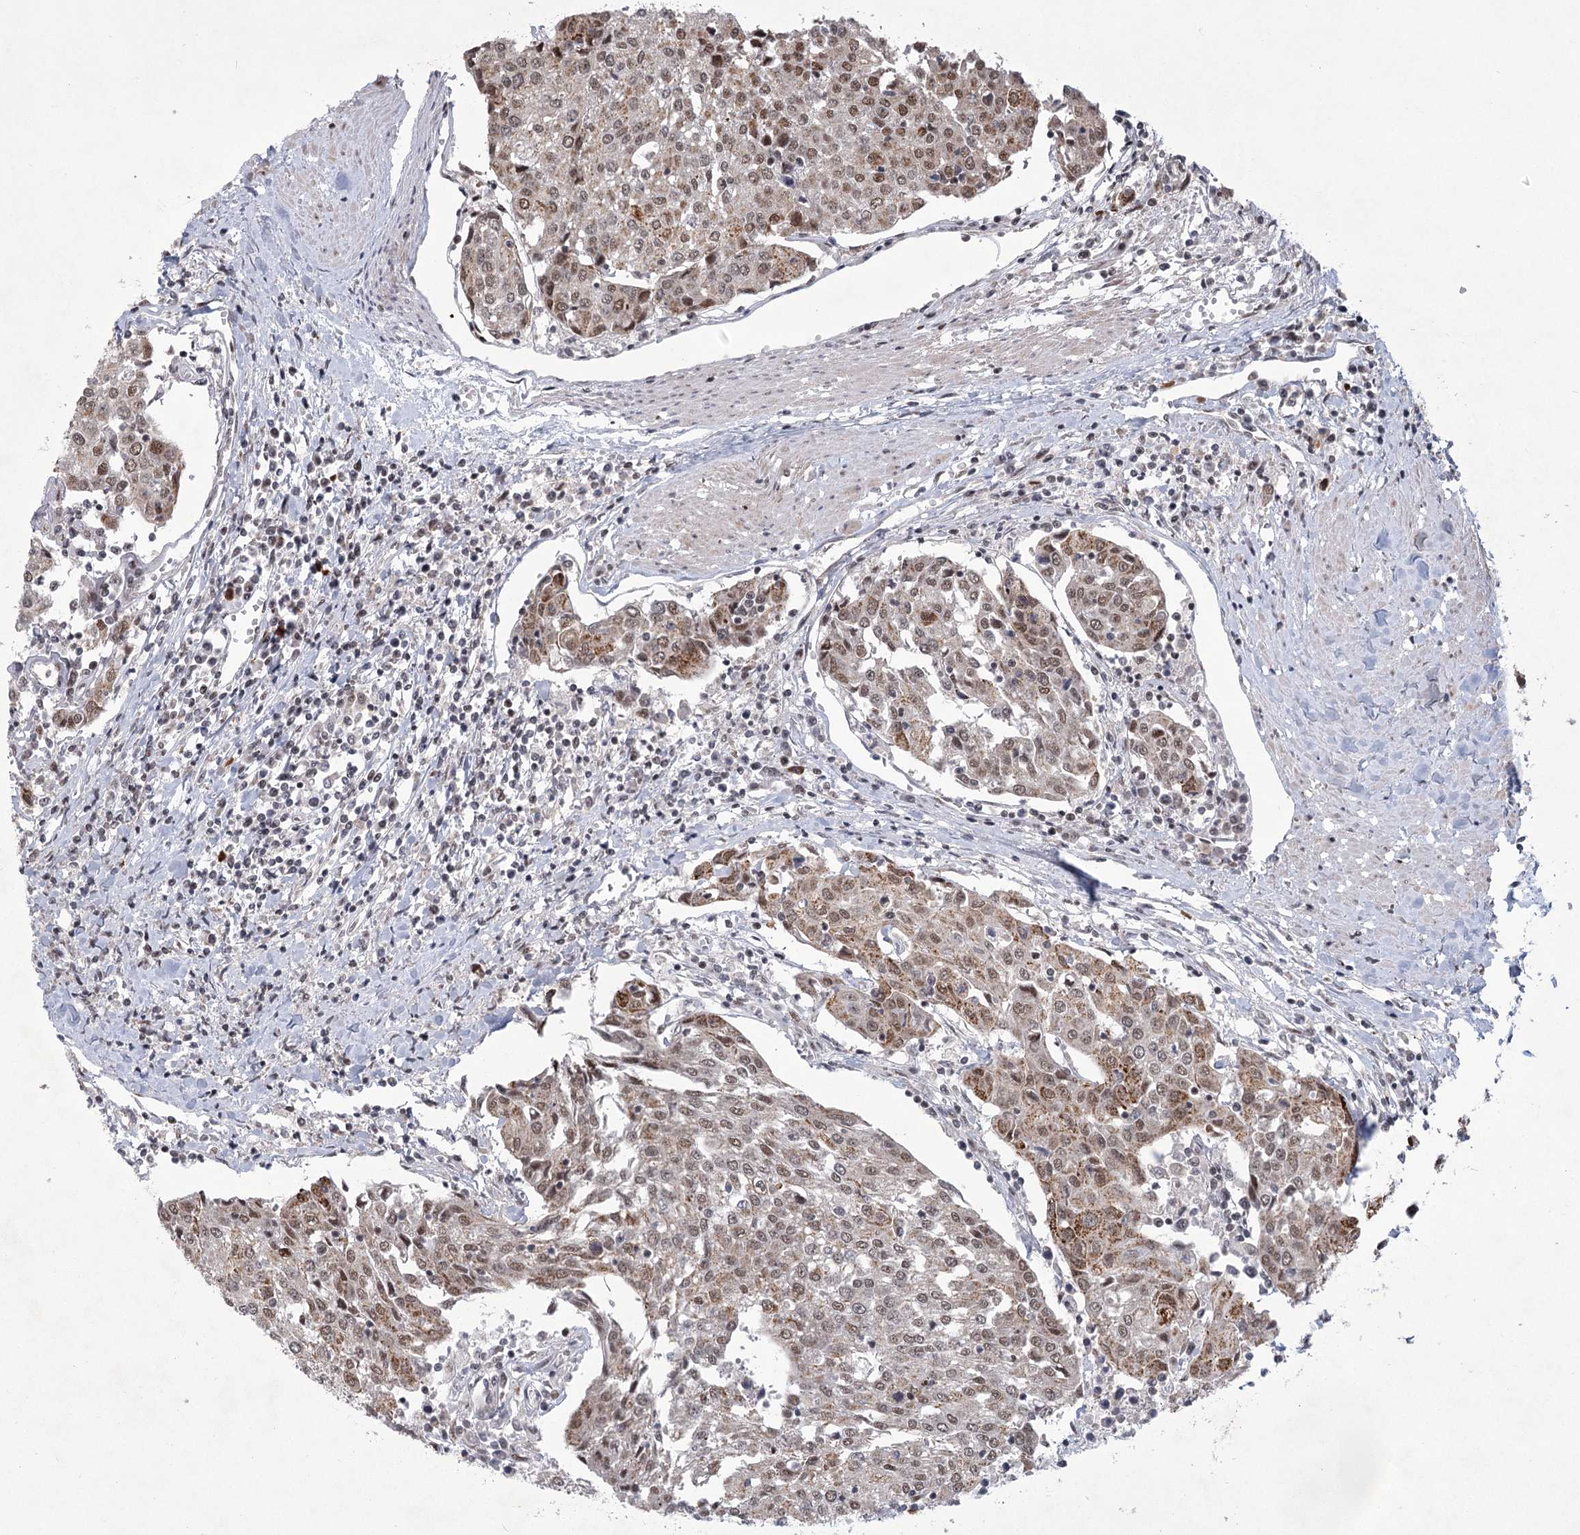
{"staining": {"intensity": "moderate", "quantity": ">75%", "location": "cytoplasmic/membranous,nuclear"}, "tissue": "urothelial cancer", "cell_type": "Tumor cells", "image_type": "cancer", "snomed": [{"axis": "morphology", "description": "Urothelial carcinoma, High grade"}, {"axis": "topography", "description": "Urinary bladder"}], "caption": "High-grade urothelial carcinoma stained with a brown dye shows moderate cytoplasmic/membranous and nuclear positive expression in approximately >75% of tumor cells.", "gene": "CIB4", "patient": {"sex": "female", "age": 85}}